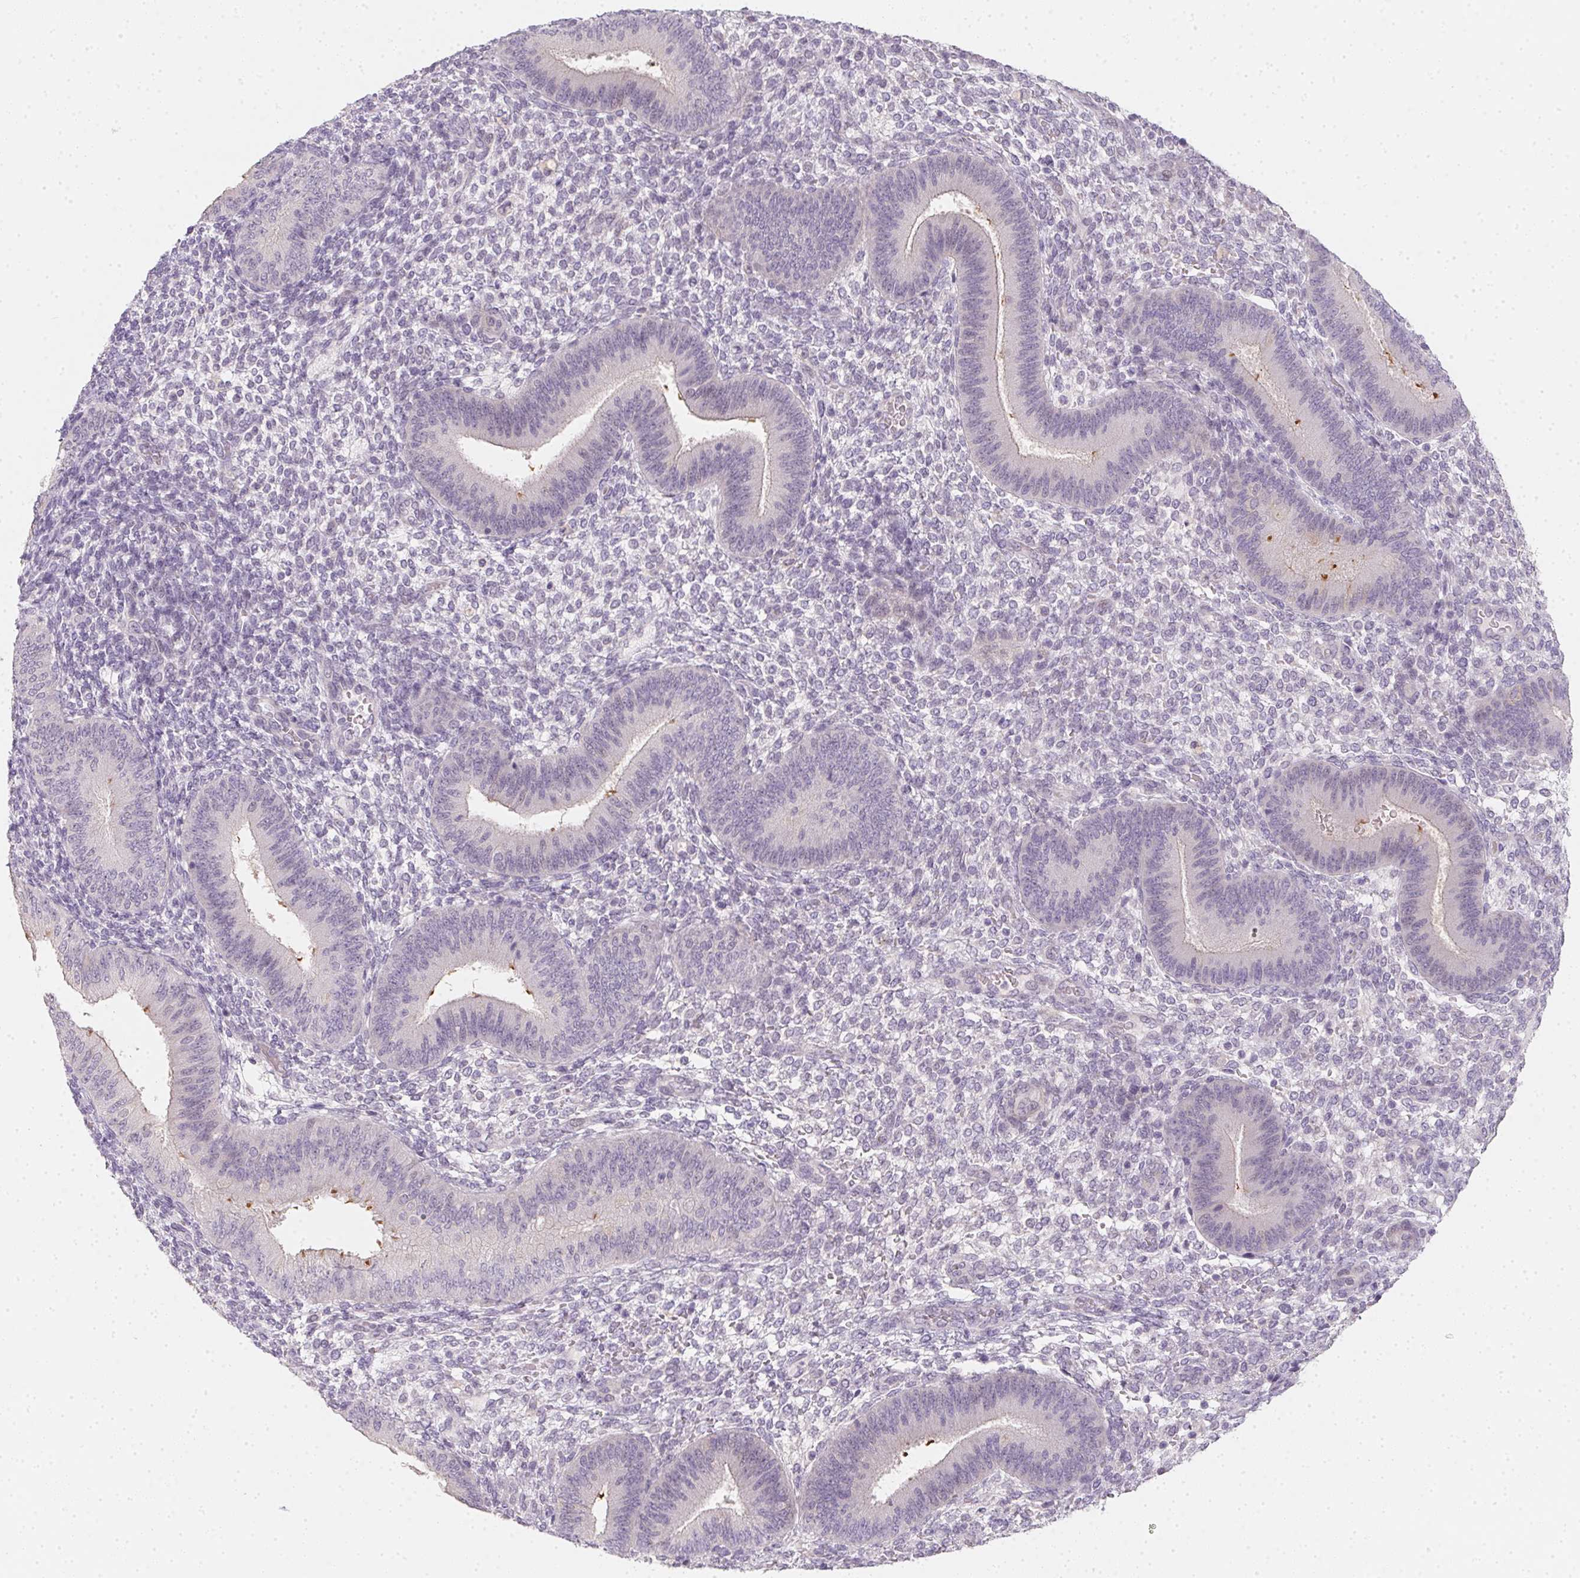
{"staining": {"intensity": "negative", "quantity": "none", "location": "none"}, "tissue": "endometrium", "cell_type": "Cells in endometrial stroma", "image_type": "normal", "snomed": [{"axis": "morphology", "description": "Normal tissue, NOS"}, {"axis": "topography", "description": "Endometrium"}], "caption": "Normal endometrium was stained to show a protein in brown. There is no significant expression in cells in endometrial stroma. Brightfield microscopy of immunohistochemistry stained with DAB (brown) and hematoxylin (blue), captured at high magnification.", "gene": "ZBBX", "patient": {"sex": "female", "age": 39}}